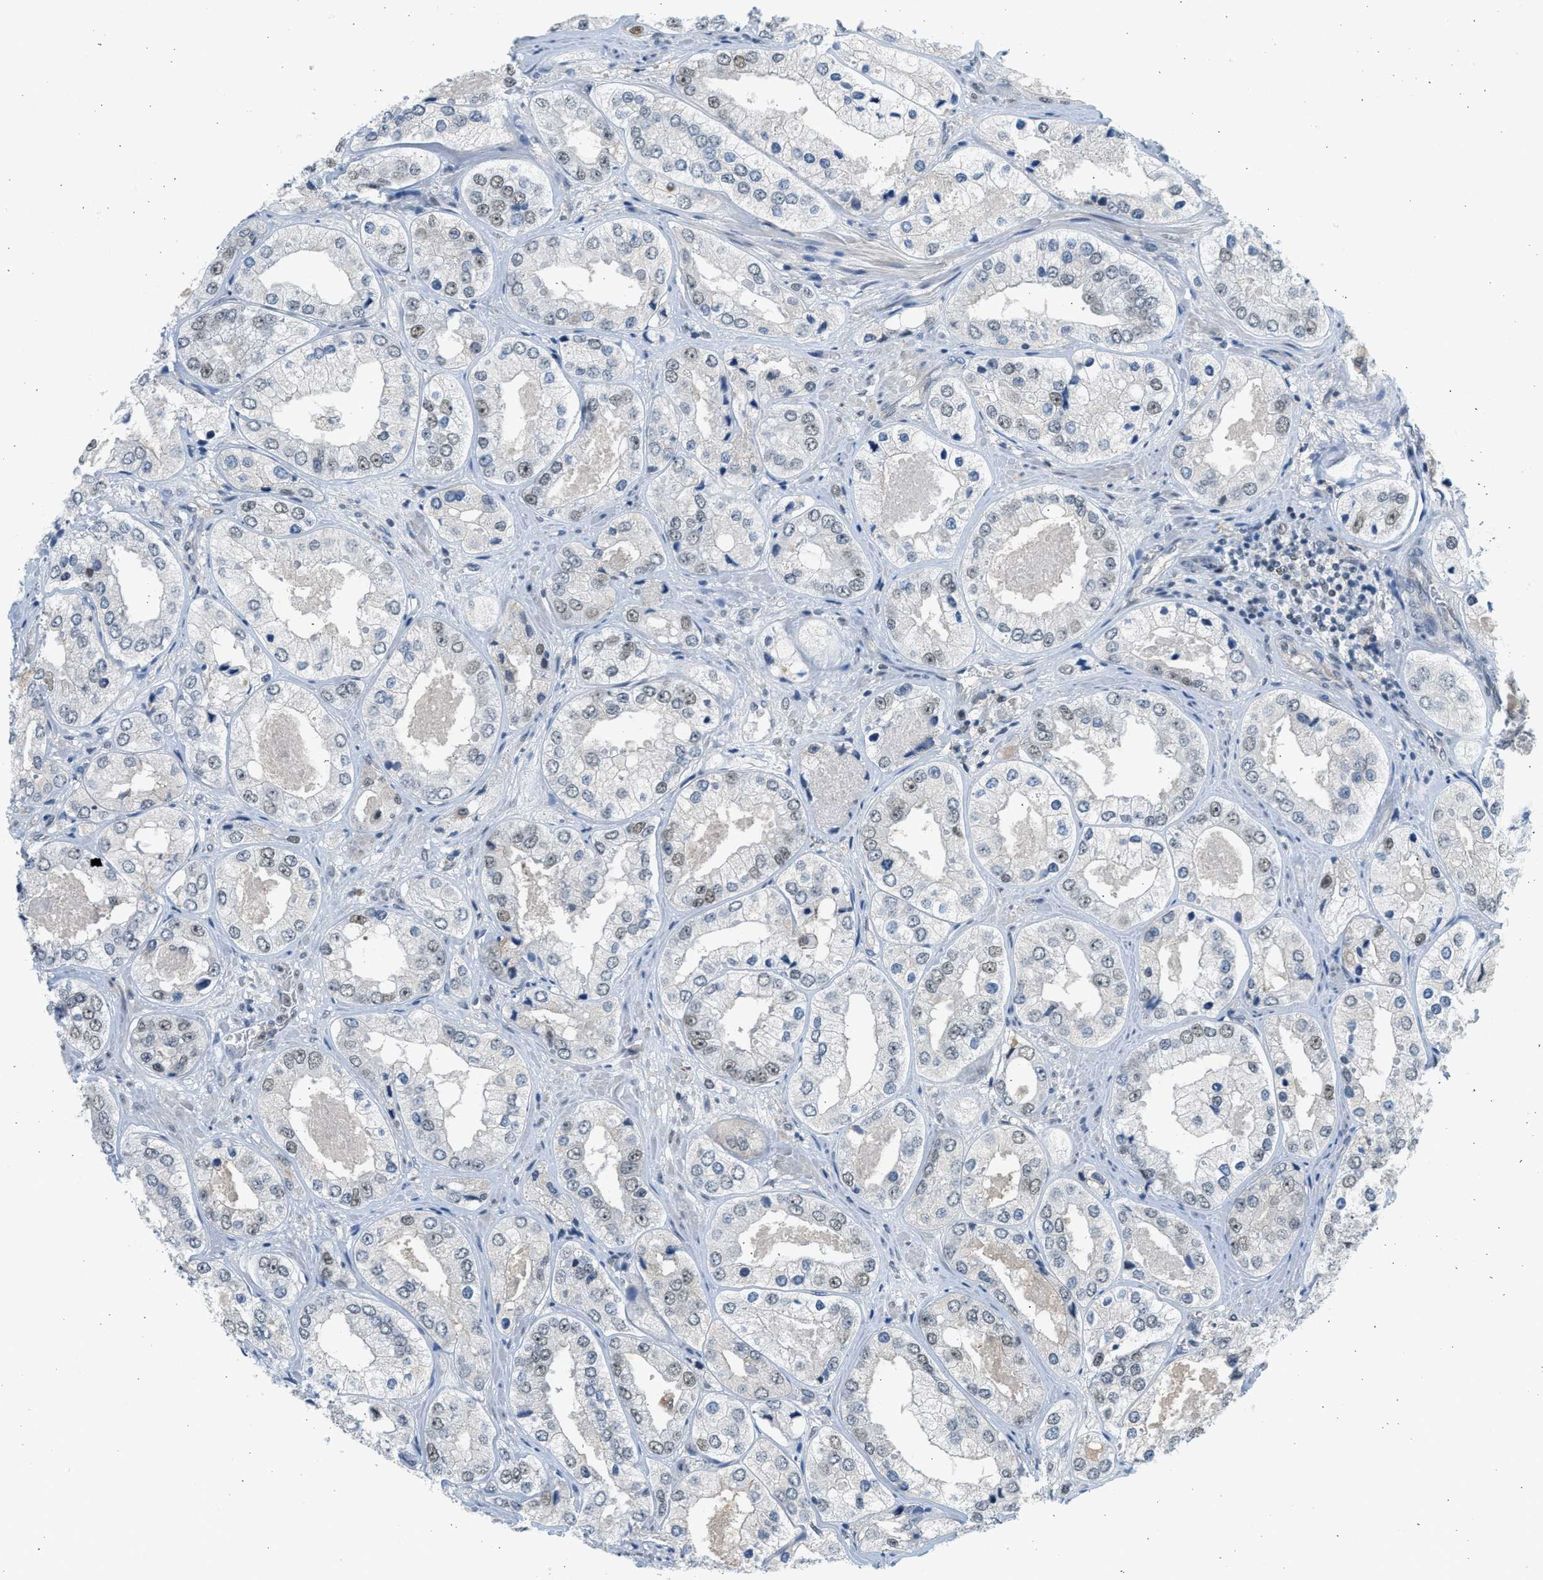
{"staining": {"intensity": "weak", "quantity": "25%-75%", "location": "nuclear"}, "tissue": "prostate cancer", "cell_type": "Tumor cells", "image_type": "cancer", "snomed": [{"axis": "morphology", "description": "Adenocarcinoma, High grade"}, {"axis": "topography", "description": "Prostate"}], "caption": "Prostate cancer stained with DAB immunohistochemistry (IHC) shows low levels of weak nuclear staining in about 25%-75% of tumor cells.", "gene": "HIPK1", "patient": {"sex": "male", "age": 61}}